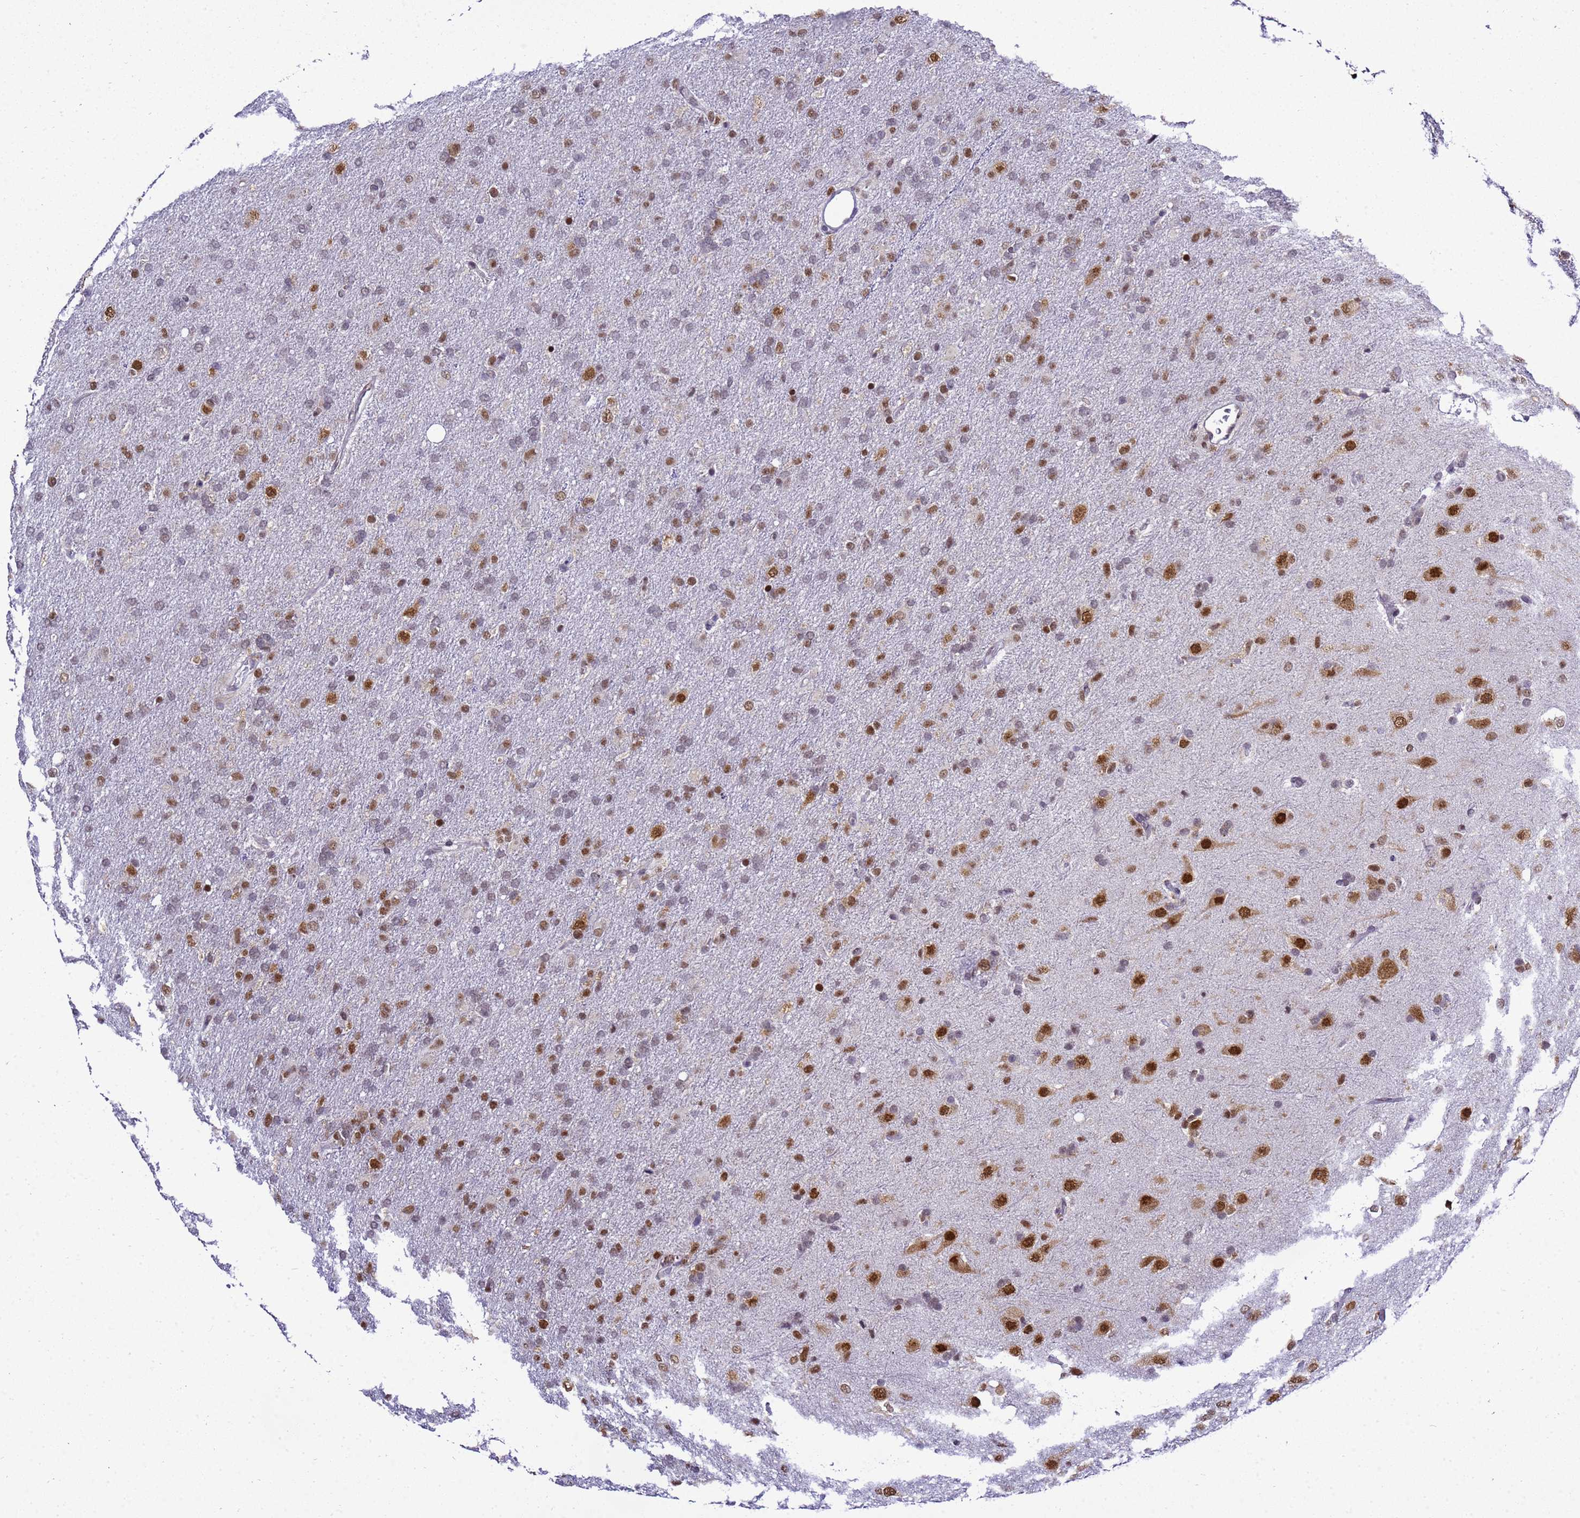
{"staining": {"intensity": "strong", "quantity": "<25%", "location": "nuclear"}, "tissue": "glioma", "cell_type": "Tumor cells", "image_type": "cancer", "snomed": [{"axis": "morphology", "description": "Glioma, malignant, Low grade"}, {"axis": "topography", "description": "Brain"}], "caption": "Glioma tissue shows strong nuclear expression in about <25% of tumor cells, visualized by immunohistochemistry.", "gene": "SMN1", "patient": {"sex": "male", "age": 65}}